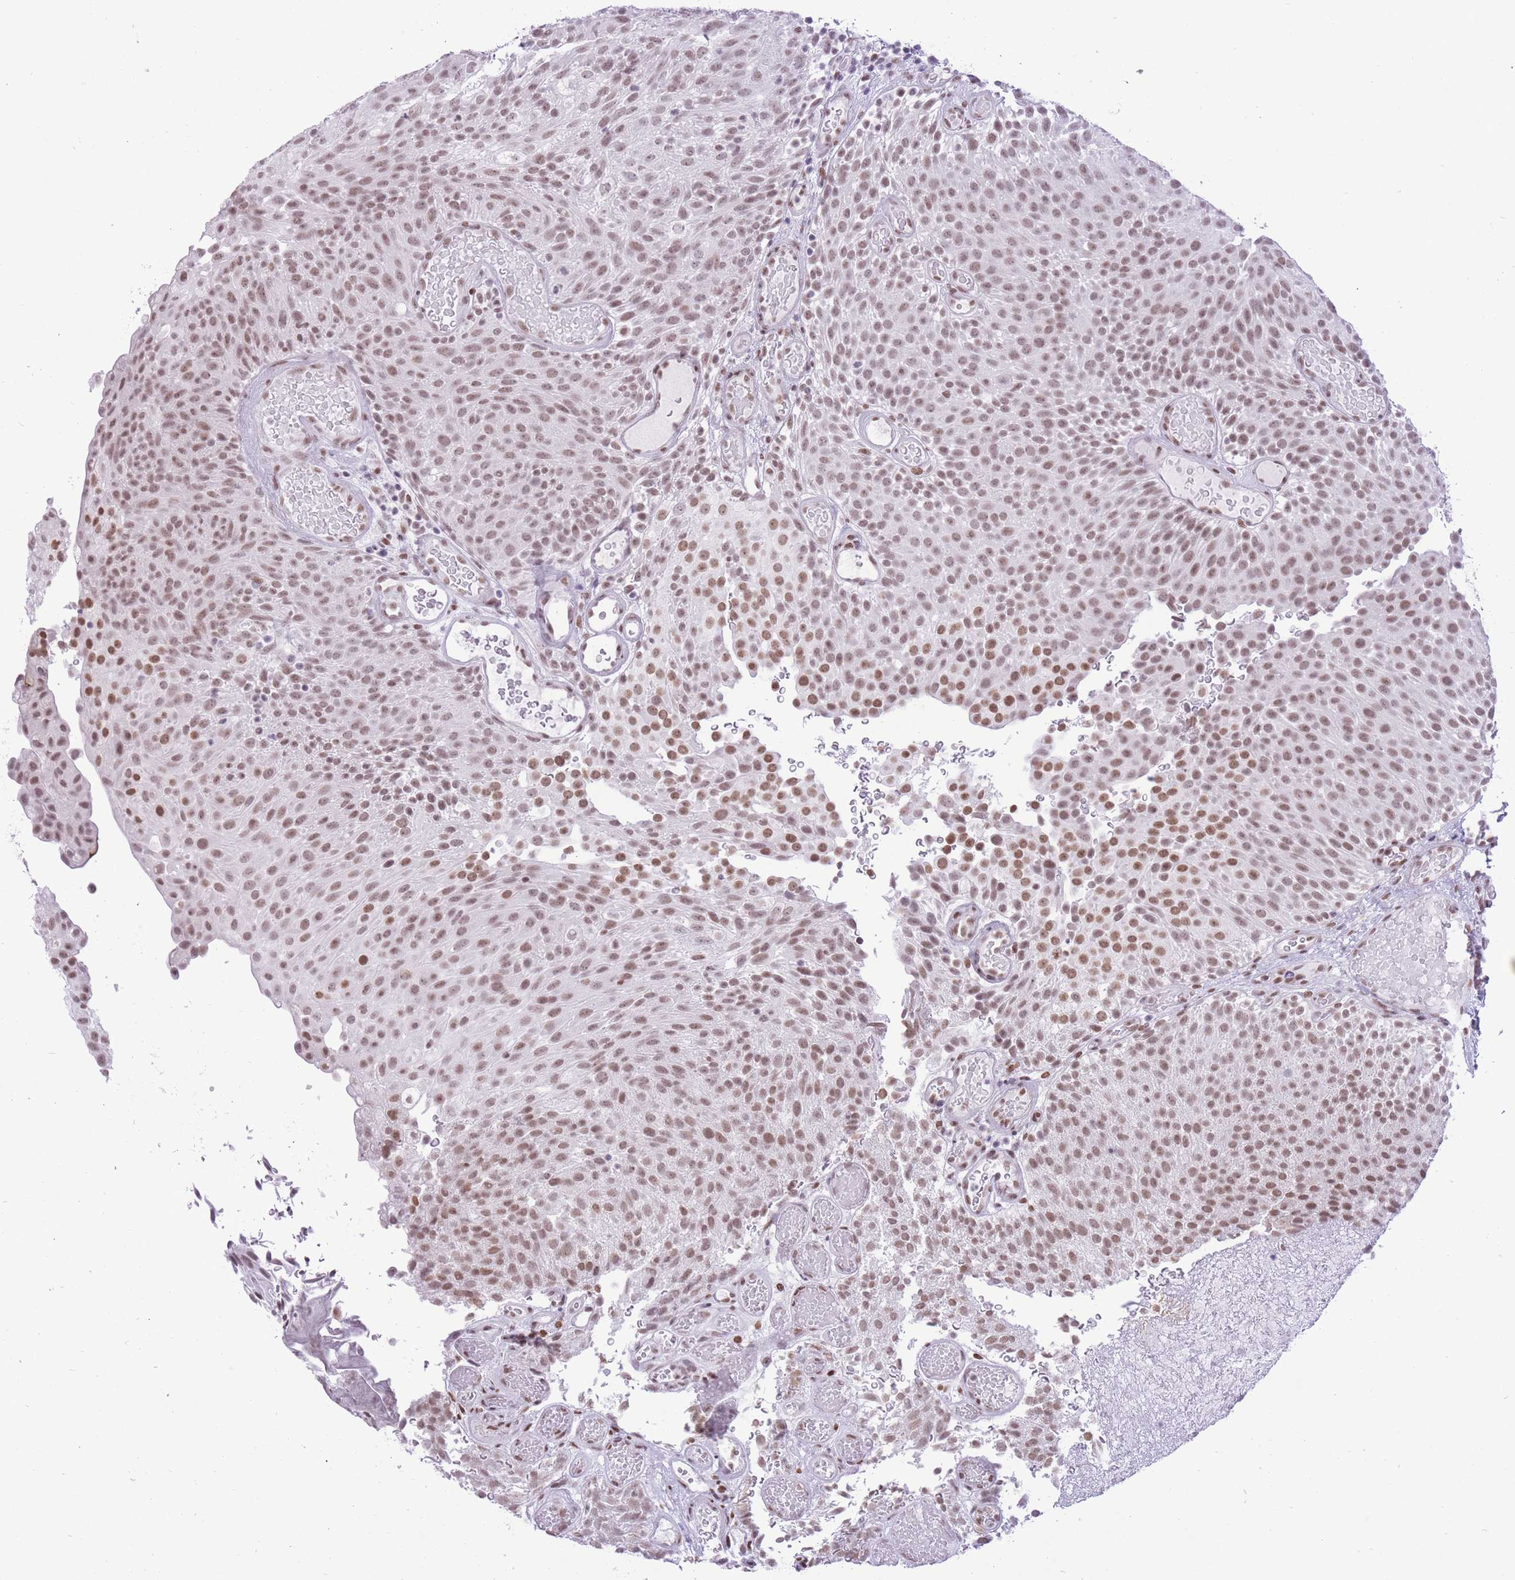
{"staining": {"intensity": "moderate", "quantity": ">75%", "location": "nuclear"}, "tissue": "urothelial cancer", "cell_type": "Tumor cells", "image_type": "cancer", "snomed": [{"axis": "morphology", "description": "Urothelial carcinoma, Low grade"}, {"axis": "topography", "description": "Urinary bladder"}], "caption": "Tumor cells demonstrate medium levels of moderate nuclear staining in about >75% of cells in urothelial cancer.", "gene": "ZBED5", "patient": {"sex": "male", "age": 78}}